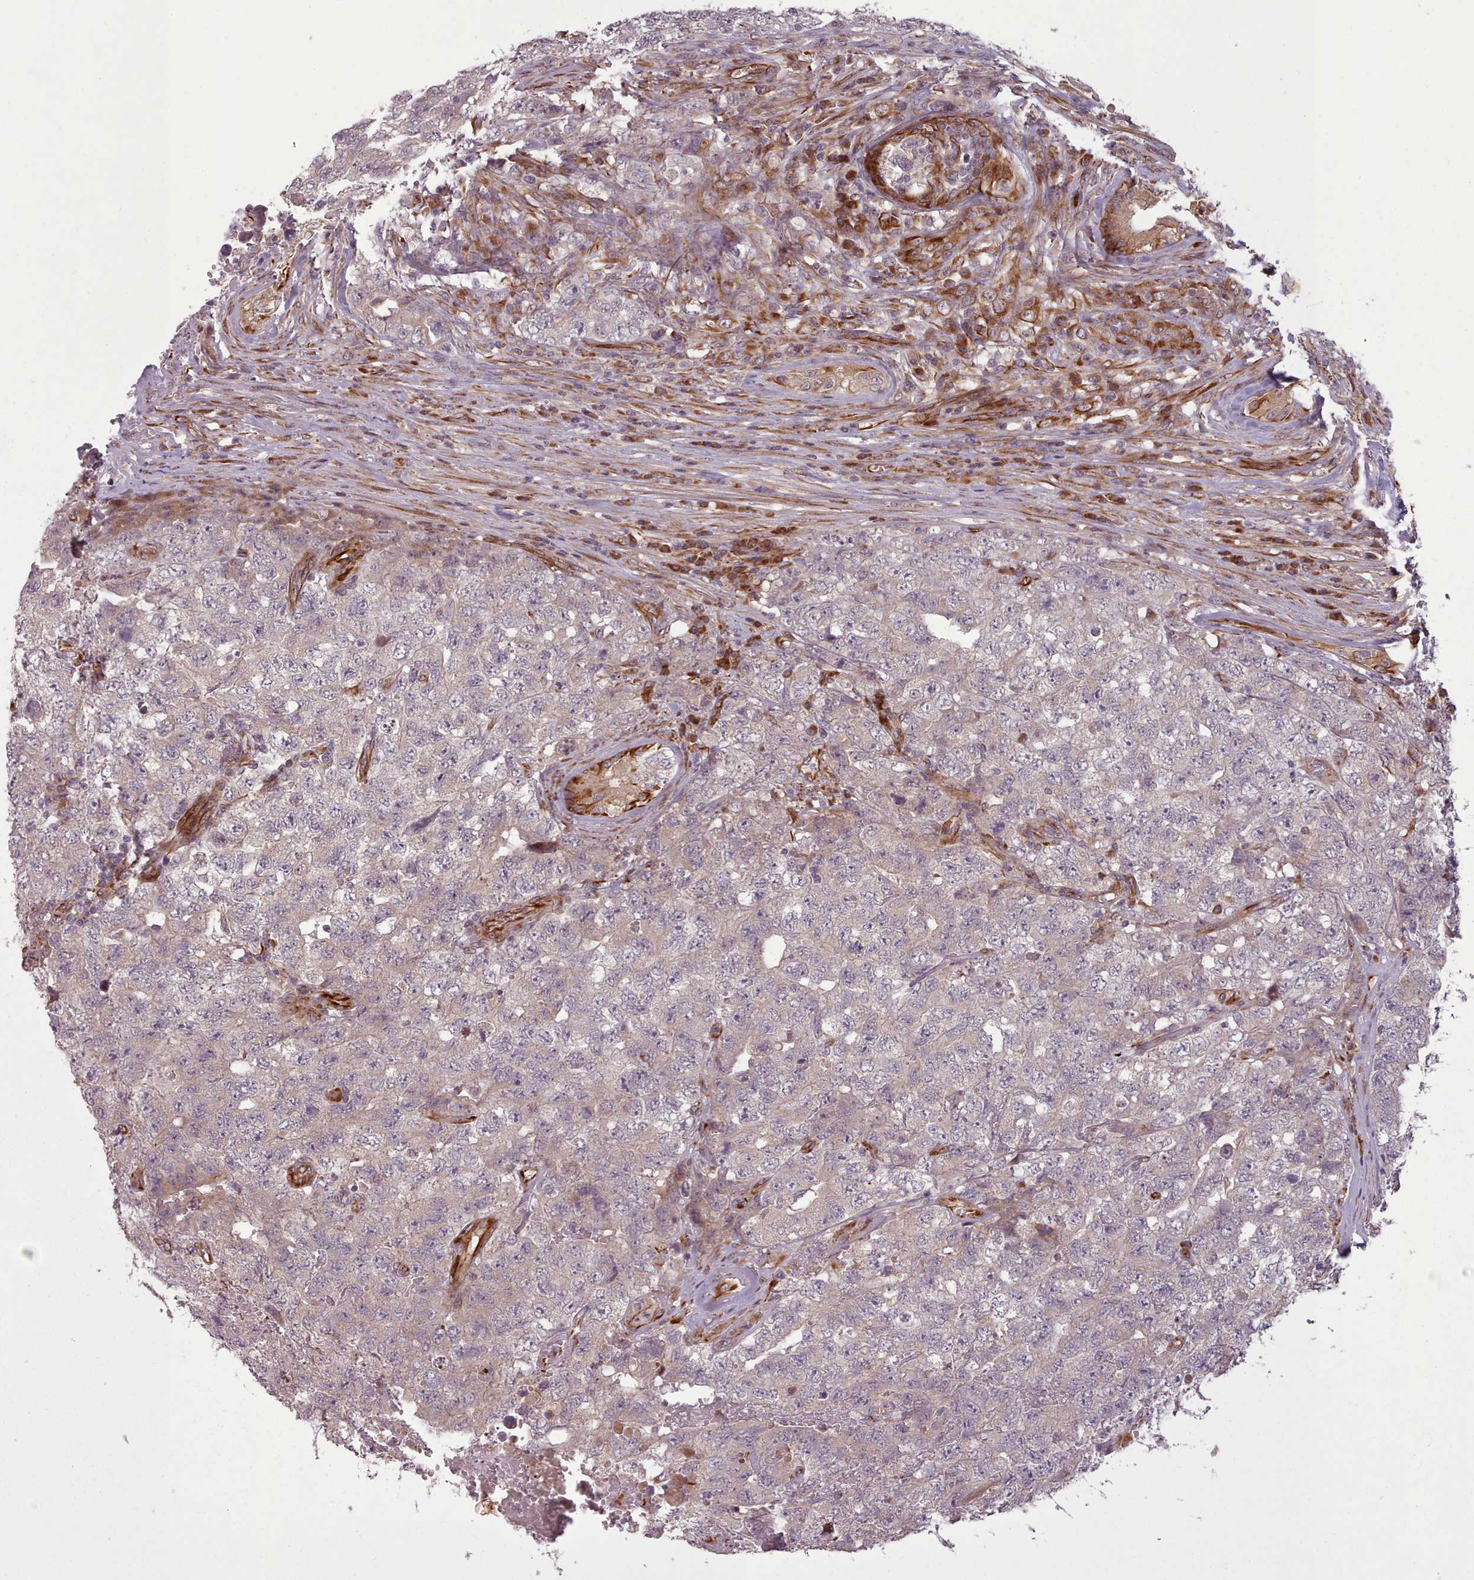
{"staining": {"intensity": "weak", "quantity": "25%-75%", "location": "cytoplasmic/membranous"}, "tissue": "testis cancer", "cell_type": "Tumor cells", "image_type": "cancer", "snomed": [{"axis": "morphology", "description": "Carcinoma, Embryonal, NOS"}, {"axis": "topography", "description": "Testis"}], "caption": "Immunohistochemistry (DAB (3,3'-diaminobenzidine)) staining of testis embryonal carcinoma demonstrates weak cytoplasmic/membranous protein staining in about 25%-75% of tumor cells.", "gene": "GBGT1", "patient": {"sex": "male", "age": 31}}